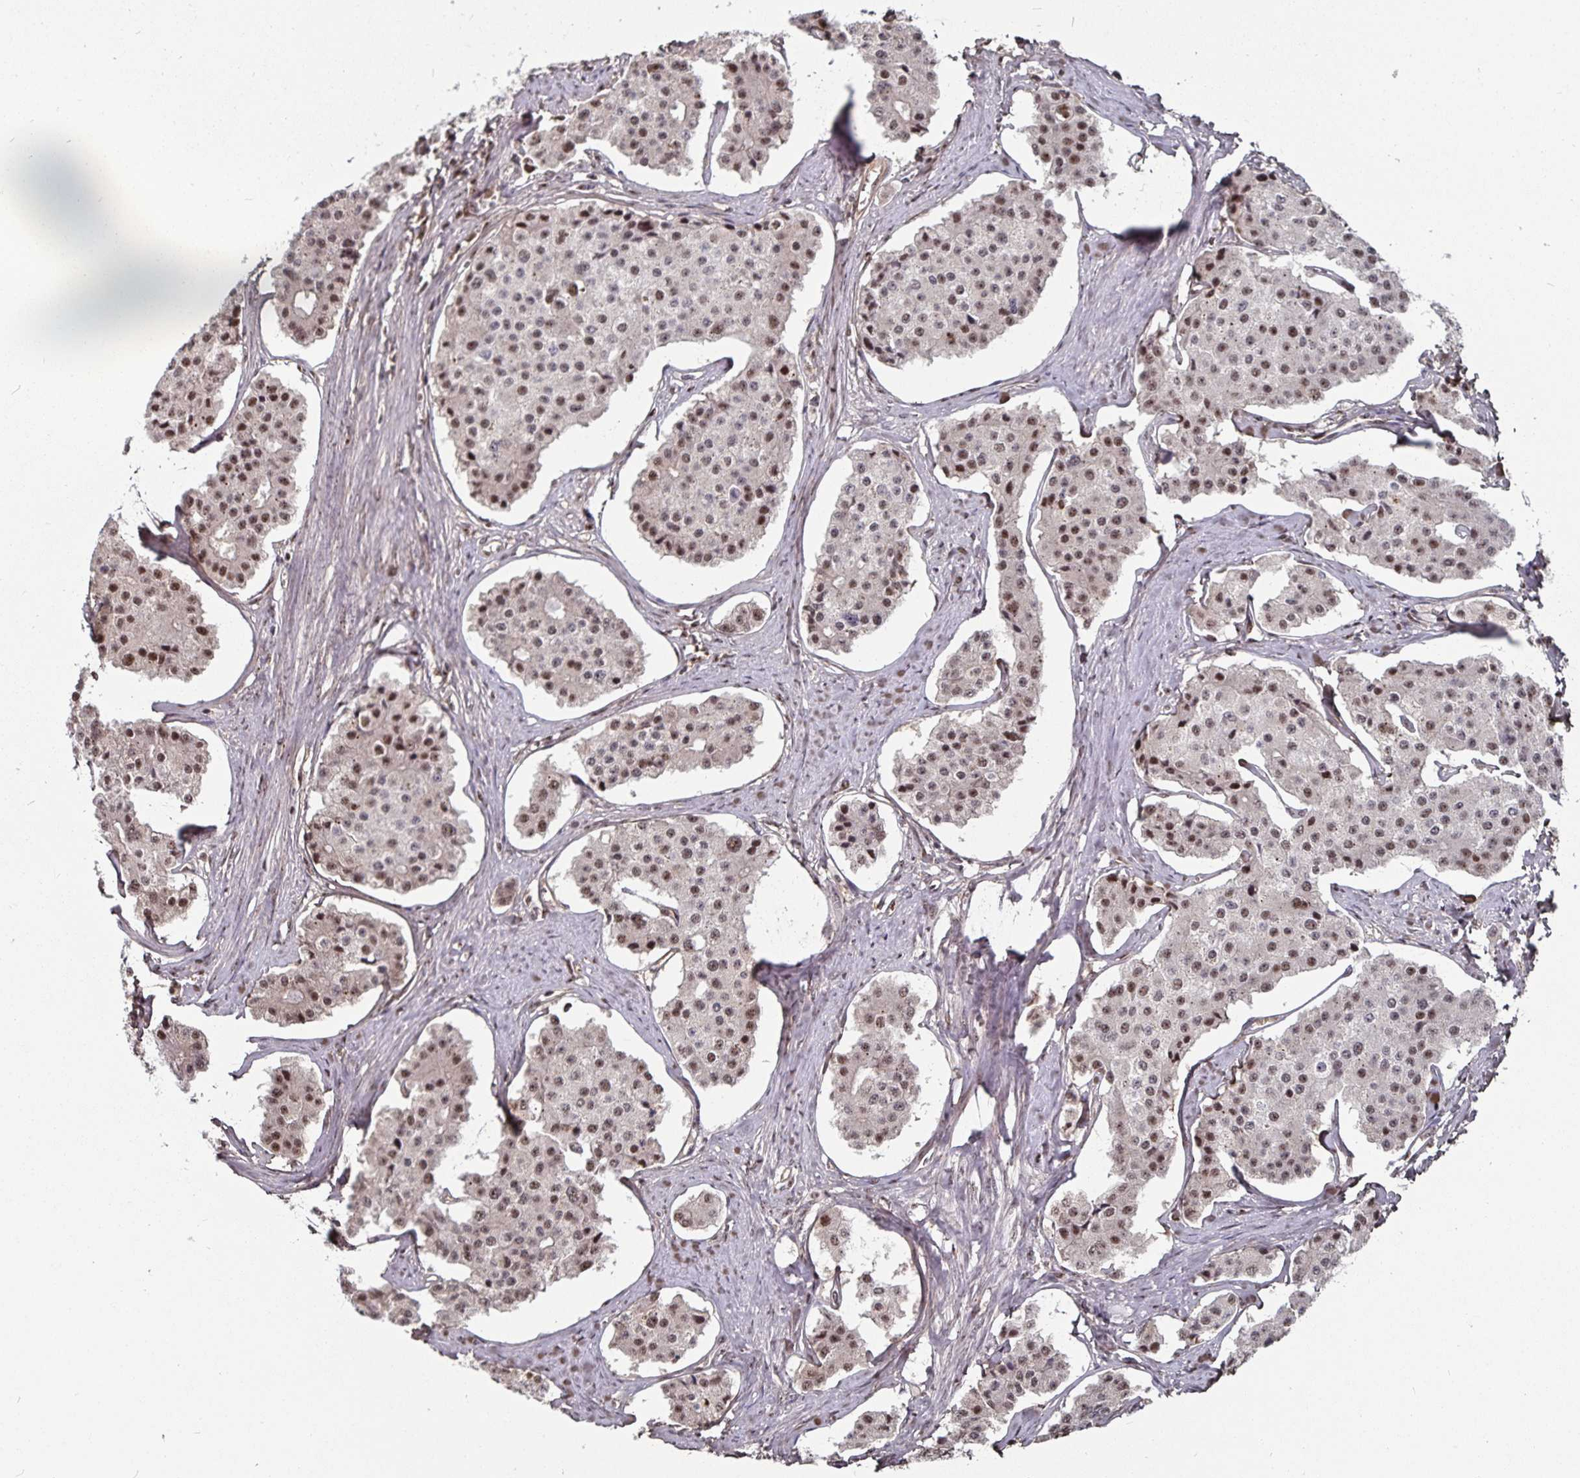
{"staining": {"intensity": "moderate", "quantity": ">75%", "location": "nuclear"}, "tissue": "carcinoid", "cell_type": "Tumor cells", "image_type": "cancer", "snomed": [{"axis": "morphology", "description": "Carcinoid, malignant, NOS"}, {"axis": "topography", "description": "Small intestine"}], "caption": "Immunohistochemistry (IHC) photomicrograph of human carcinoid (malignant) stained for a protein (brown), which demonstrates medium levels of moderate nuclear expression in about >75% of tumor cells.", "gene": "LAS1L", "patient": {"sex": "female", "age": 65}}